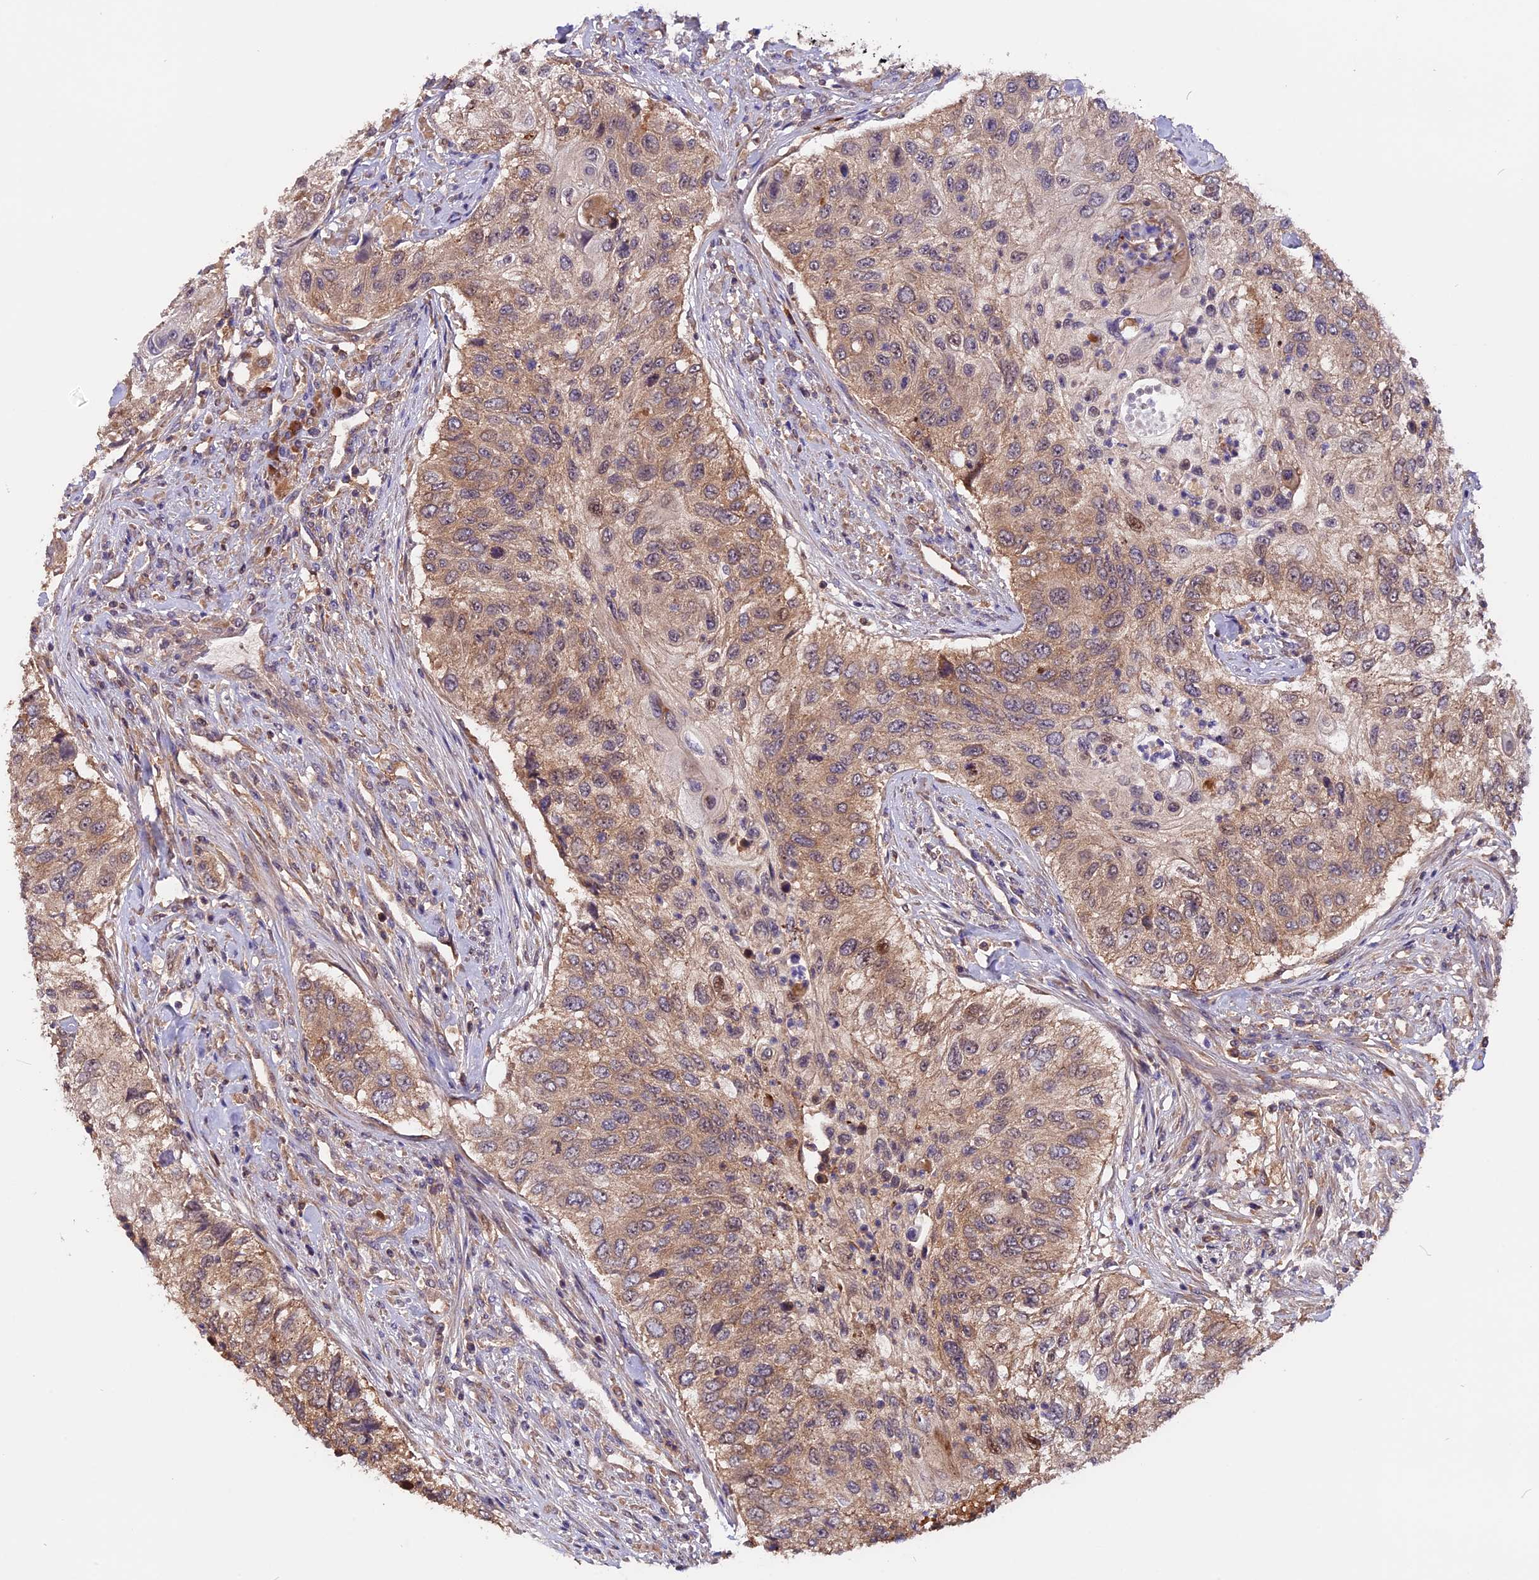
{"staining": {"intensity": "moderate", "quantity": ">75%", "location": "cytoplasmic/membranous"}, "tissue": "urothelial cancer", "cell_type": "Tumor cells", "image_type": "cancer", "snomed": [{"axis": "morphology", "description": "Urothelial carcinoma, High grade"}, {"axis": "topography", "description": "Urinary bladder"}], "caption": "This photomicrograph exhibits IHC staining of human high-grade urothelial carcinoma, with medium moderate cytoplasmic/membranous expression in approximately >75% of tumor cells.", "gene": "MARK4", "patient": {"sex": "female", "age": 60}}